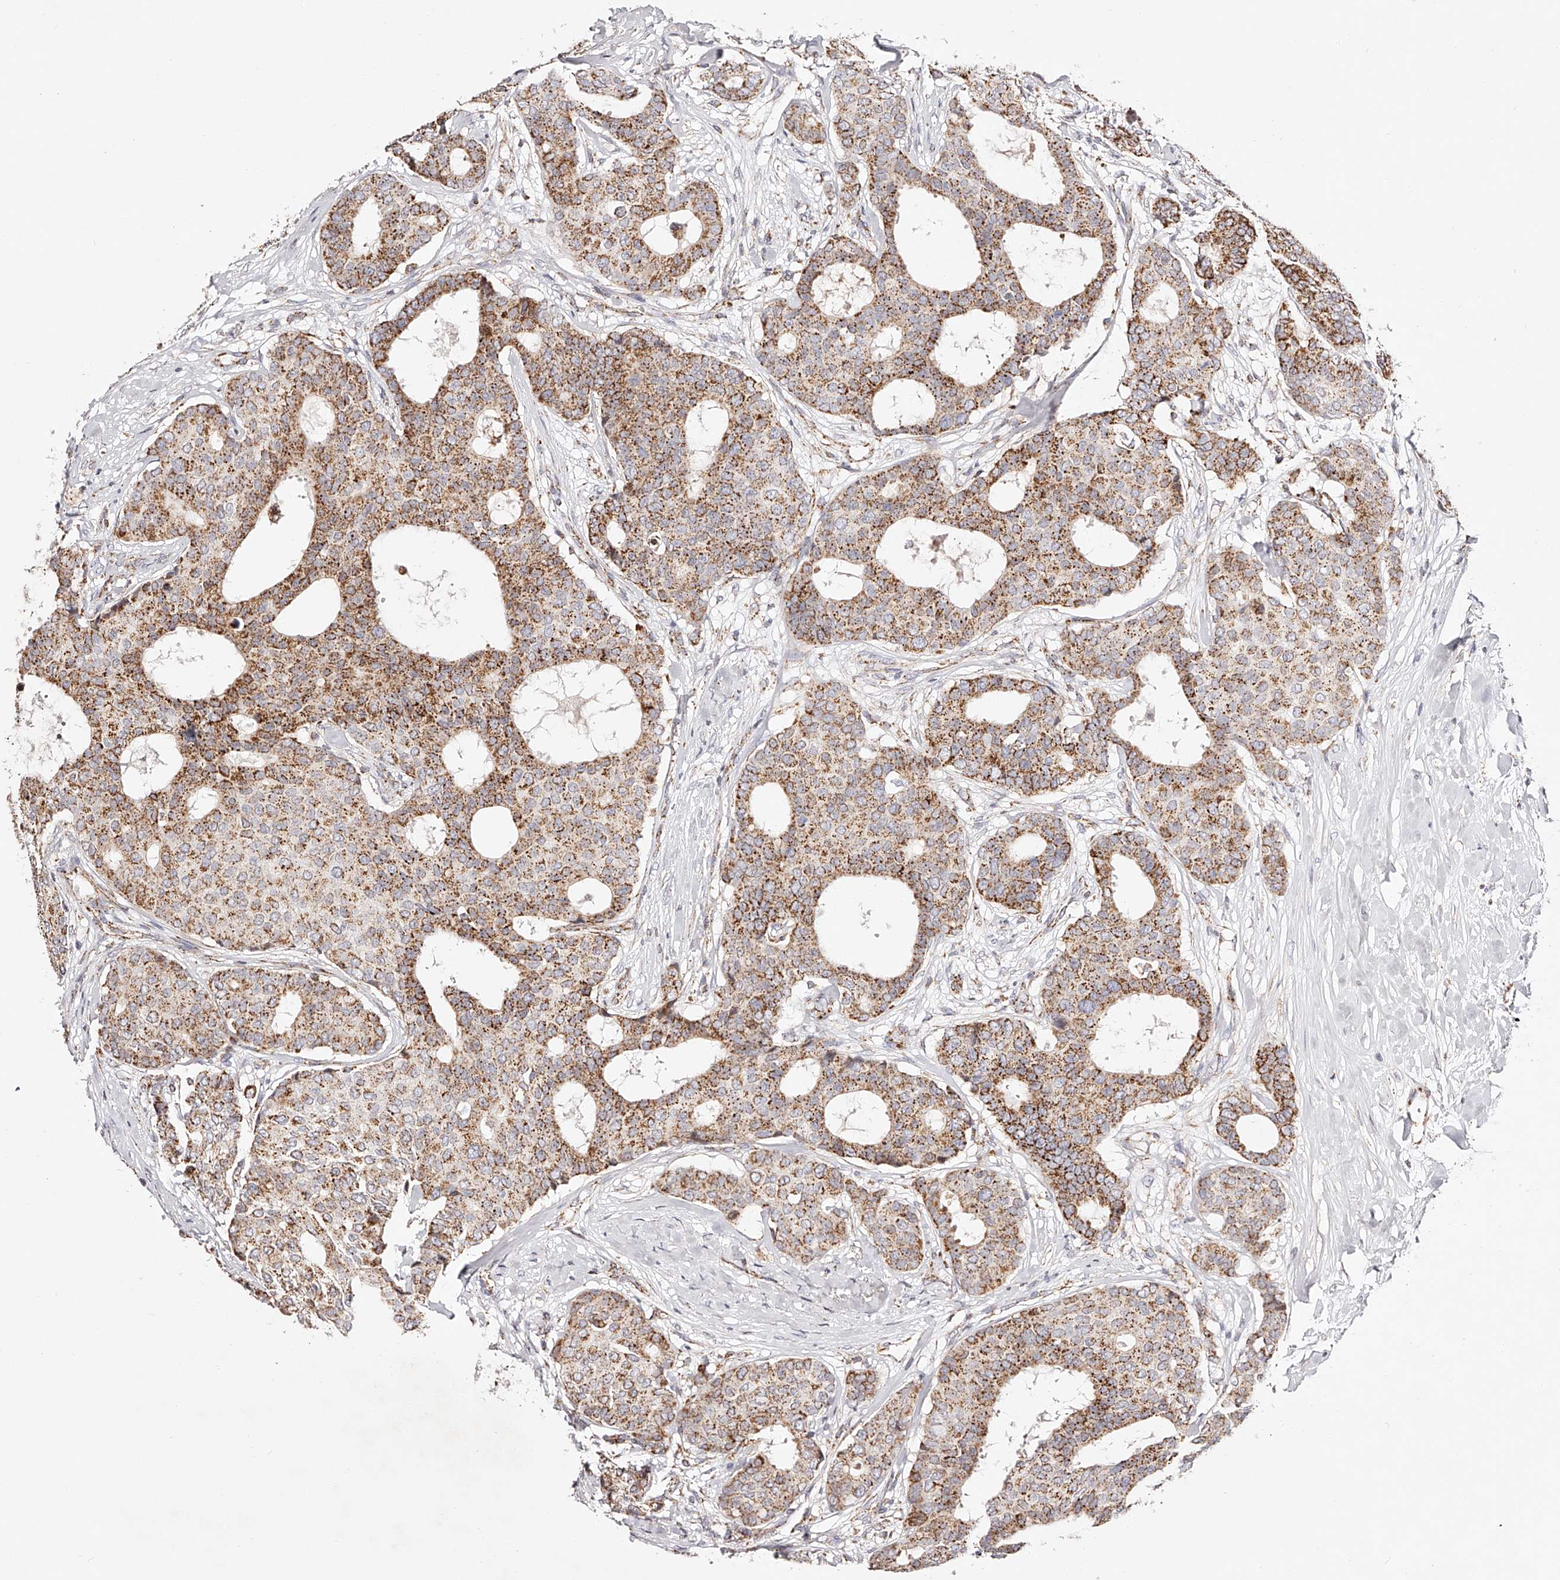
{"staining": {"intensity": "moderate", "quantity": ">75%", "location": "cytoplasmic/membranous"}, "tissue": "breast cancer", "cell_type": "Tumor cells", "image_type": "cancer", "snomed": [{"axis": "morphology", "description": "Duct carcinoma"}, {"axis": "topography", "description": "Breast"}], "caption": "Breast cancer (invasive ductal carcinoma) stained with a brown dye reveals moderate cytoplasmic/membranous positive staining in approximately >75% of tumor cells.", "gene": "NDUFV3", "patient": {"sex": "female", "age": 75}}